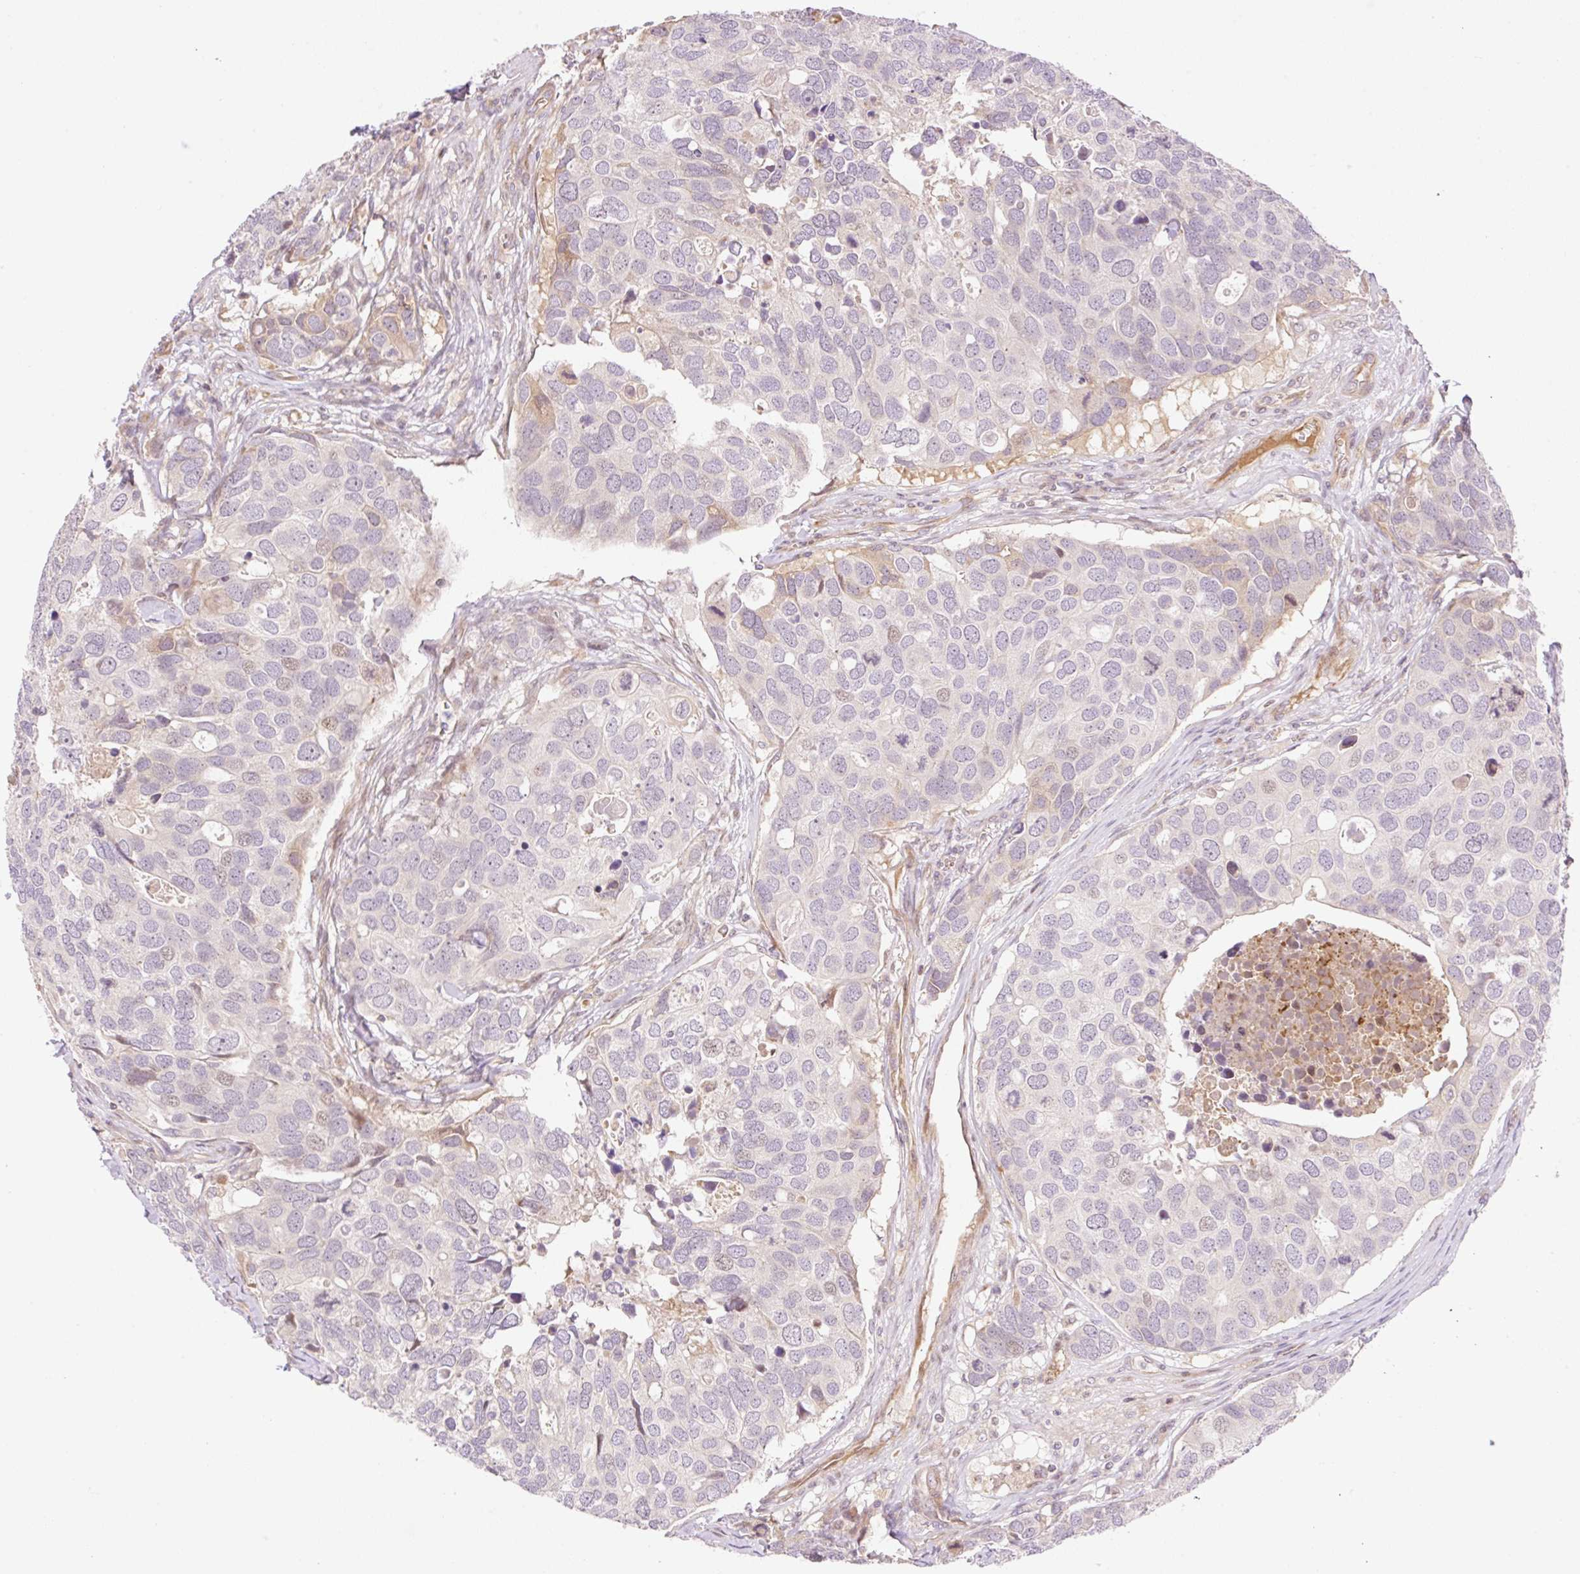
{"staining": {"intensity": "negative", "quantity": "none", "location": "none"}, "tissue": "breast cancer", "cell_type": "Tumor cells", "image_type": "cancer", "snomed": [{"axis": "morphology", "description": "Duct carcinoma"}, {"axis": "topography", "description": "Breast"}], "caption": "An immunohistochemistry (IHC) image of breast cancer (intraductal carcinoma) is shown. There is no staining in tumor cells of breast cancer (intraductal carcinoma). The staining was performed using DAB (3,3'-diaminobenzidine) to visualize the protein expression in brown, while the nuclei were stained in blue with hematoxylin (Magnification: 20x).", "gene": "ZNF394", "patient": {"sex": "female", "age": 83}}